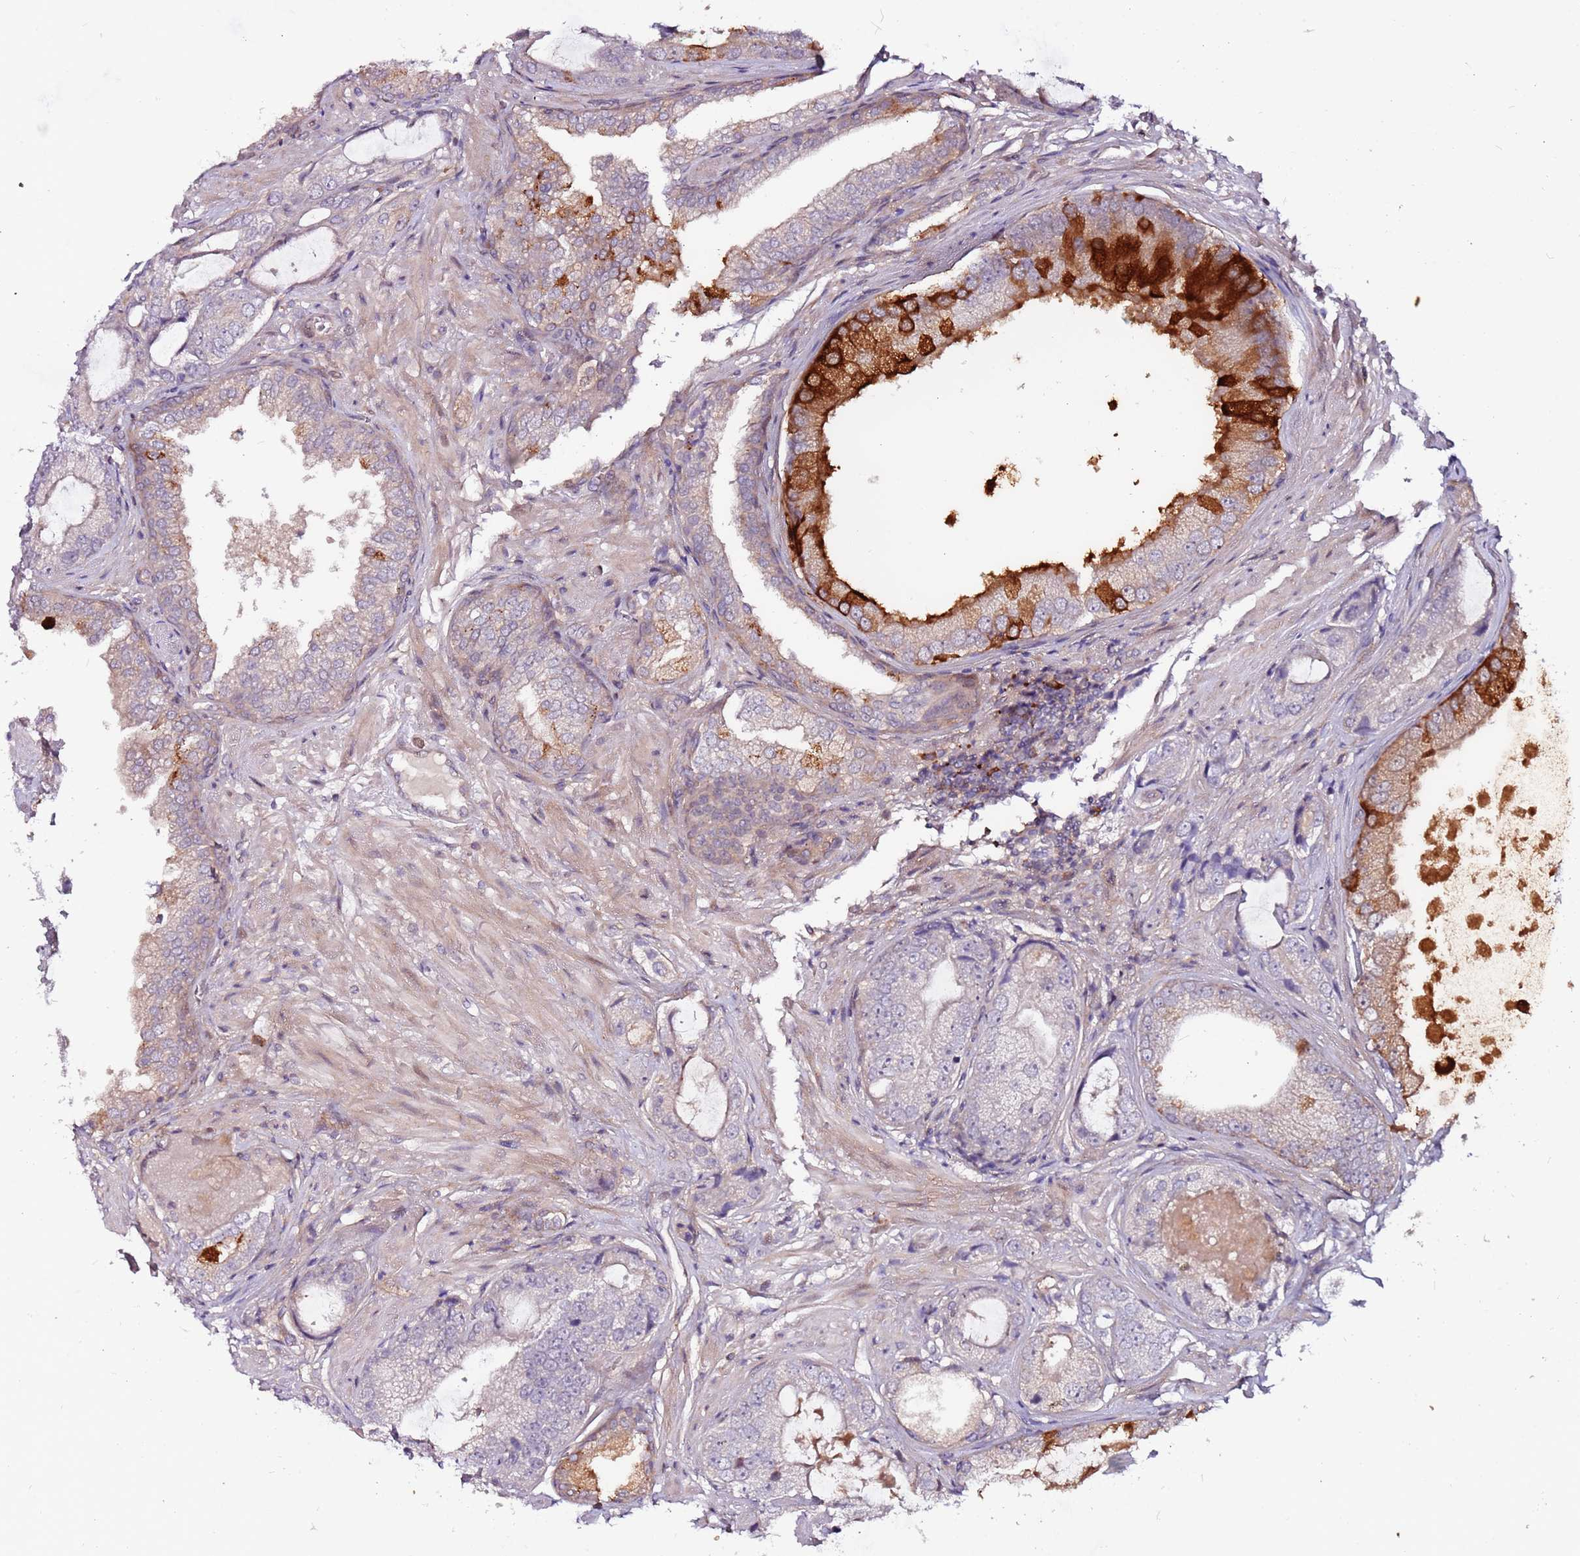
{"staining": {"intensity": "strong", "quantity": "<25%", "location": "cytoplasmic/membranous"}, "tissue": "prostate cancer", "cell_type": "Tumor cells", "image_type": "cancer", "snomed": [{"axis": "morphology", "description": "Adenocarcinoma, High grade"}, {"axis": "topography", "description": "Prostate"}], "caption": "A medium amount of strong cytoplasmic/membranous expression is present in about <25% of tumor cells in adenocarcinoma (high-grade) (prostate) tissue. The staining is performed using DAB (3,3'-diaminobenzidine) brown chromogen to label protein expression. The nuclei are counter-stained blue using hematoxylin.", "gene": "MTG2", "patient": {"sex": "male", "age": 59}}